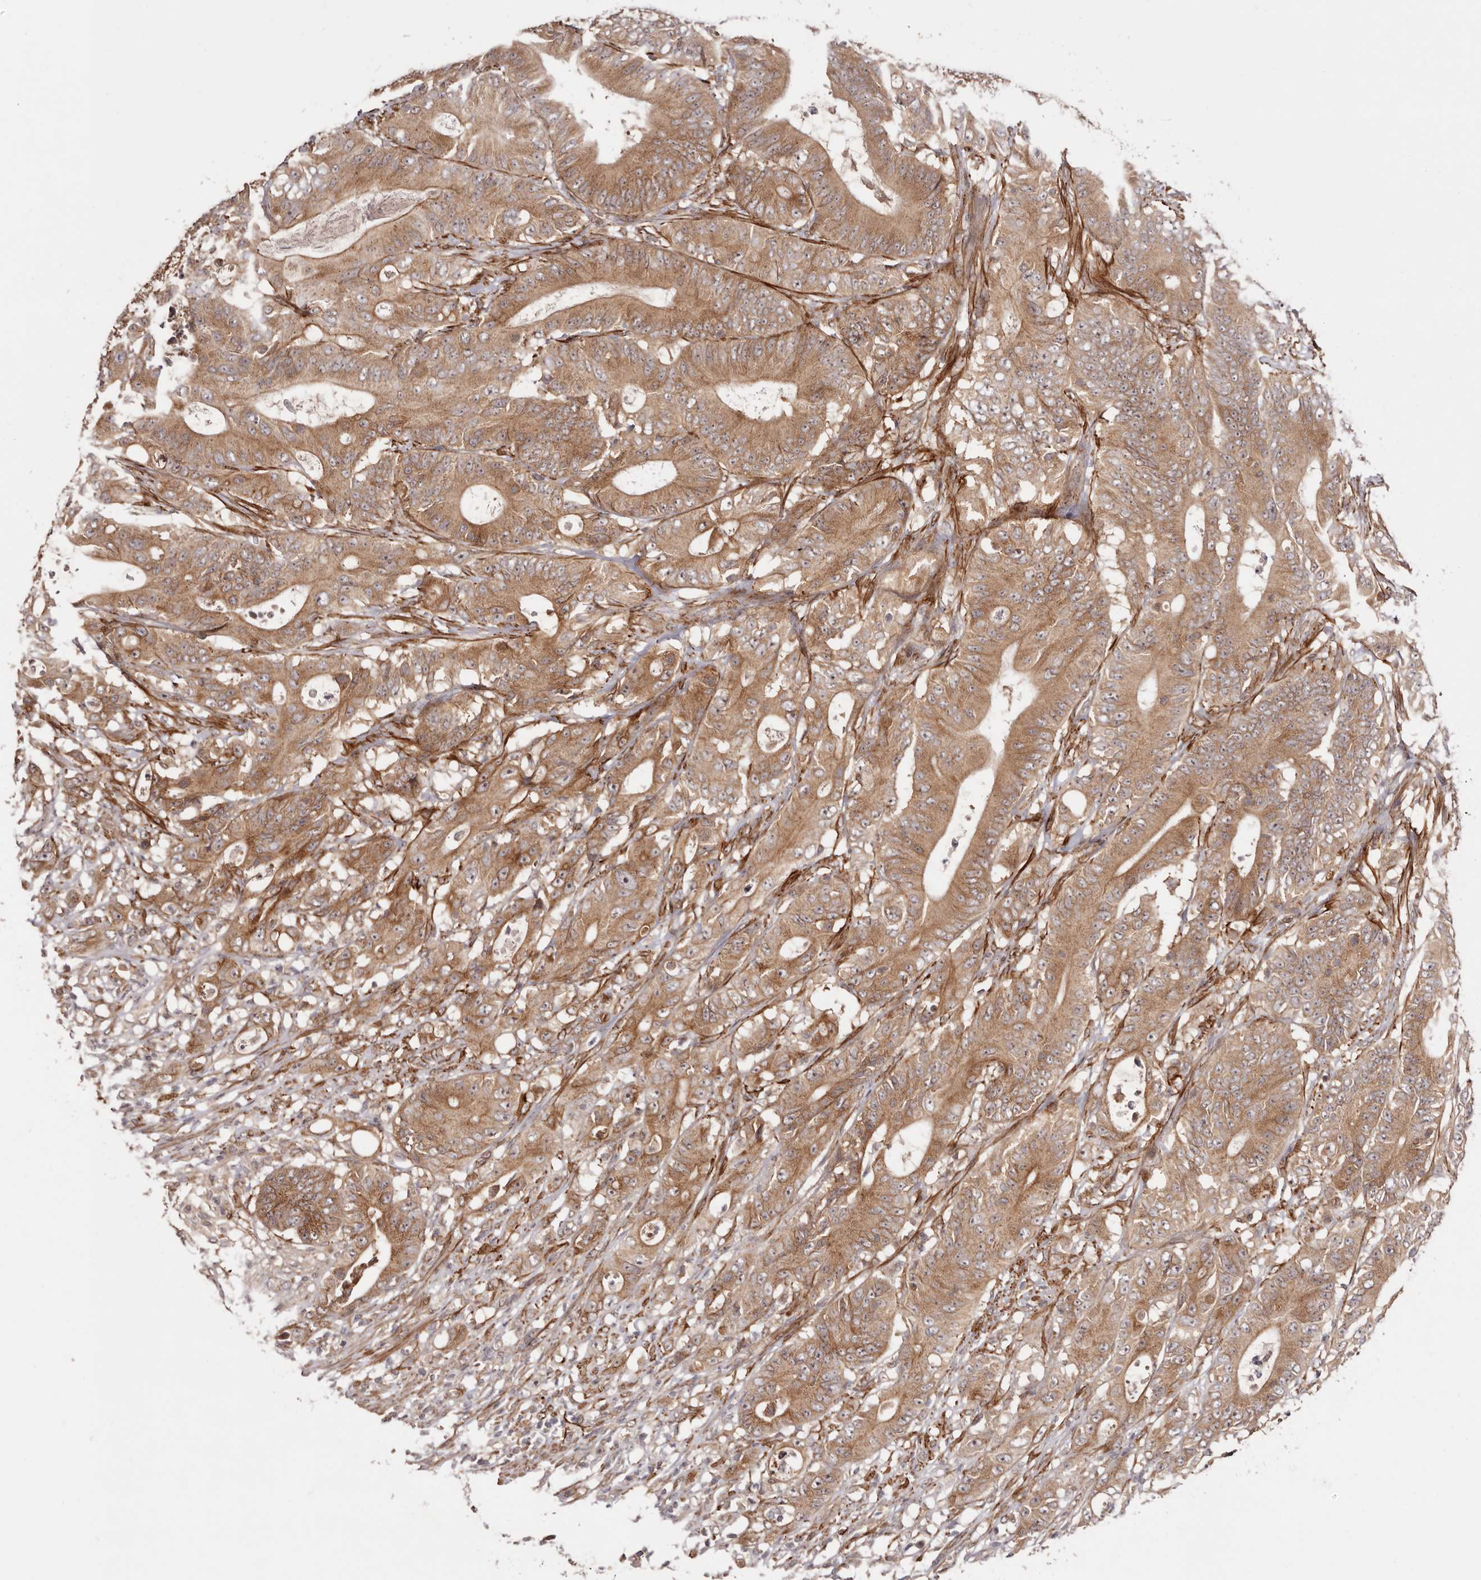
{"staining": {"intensity": "moderate", "quantity": ">75%", "location": "cytoplasmic/membranous"}, "tissue": "colorectal cancer", "cell_type": "Tumor cells", "image_type": "cancer", "snomed": [{"axis": "morphology", "description": "Adenocarcinoma, NOS"}, {"axis": "topography", "description": "Colon"}], "caption": "Immunohistochemical staining of colorectal cancer (adenocarcinoma) shows medium levels of moderate cytoplasmic/membranous positivity in approximately >75% of tumor cells. (brown staining indicates protein expression, while blue staining denotes nuclei).", "gene": "MICAL2", "patient": {"sex": "male", "age": 83}}